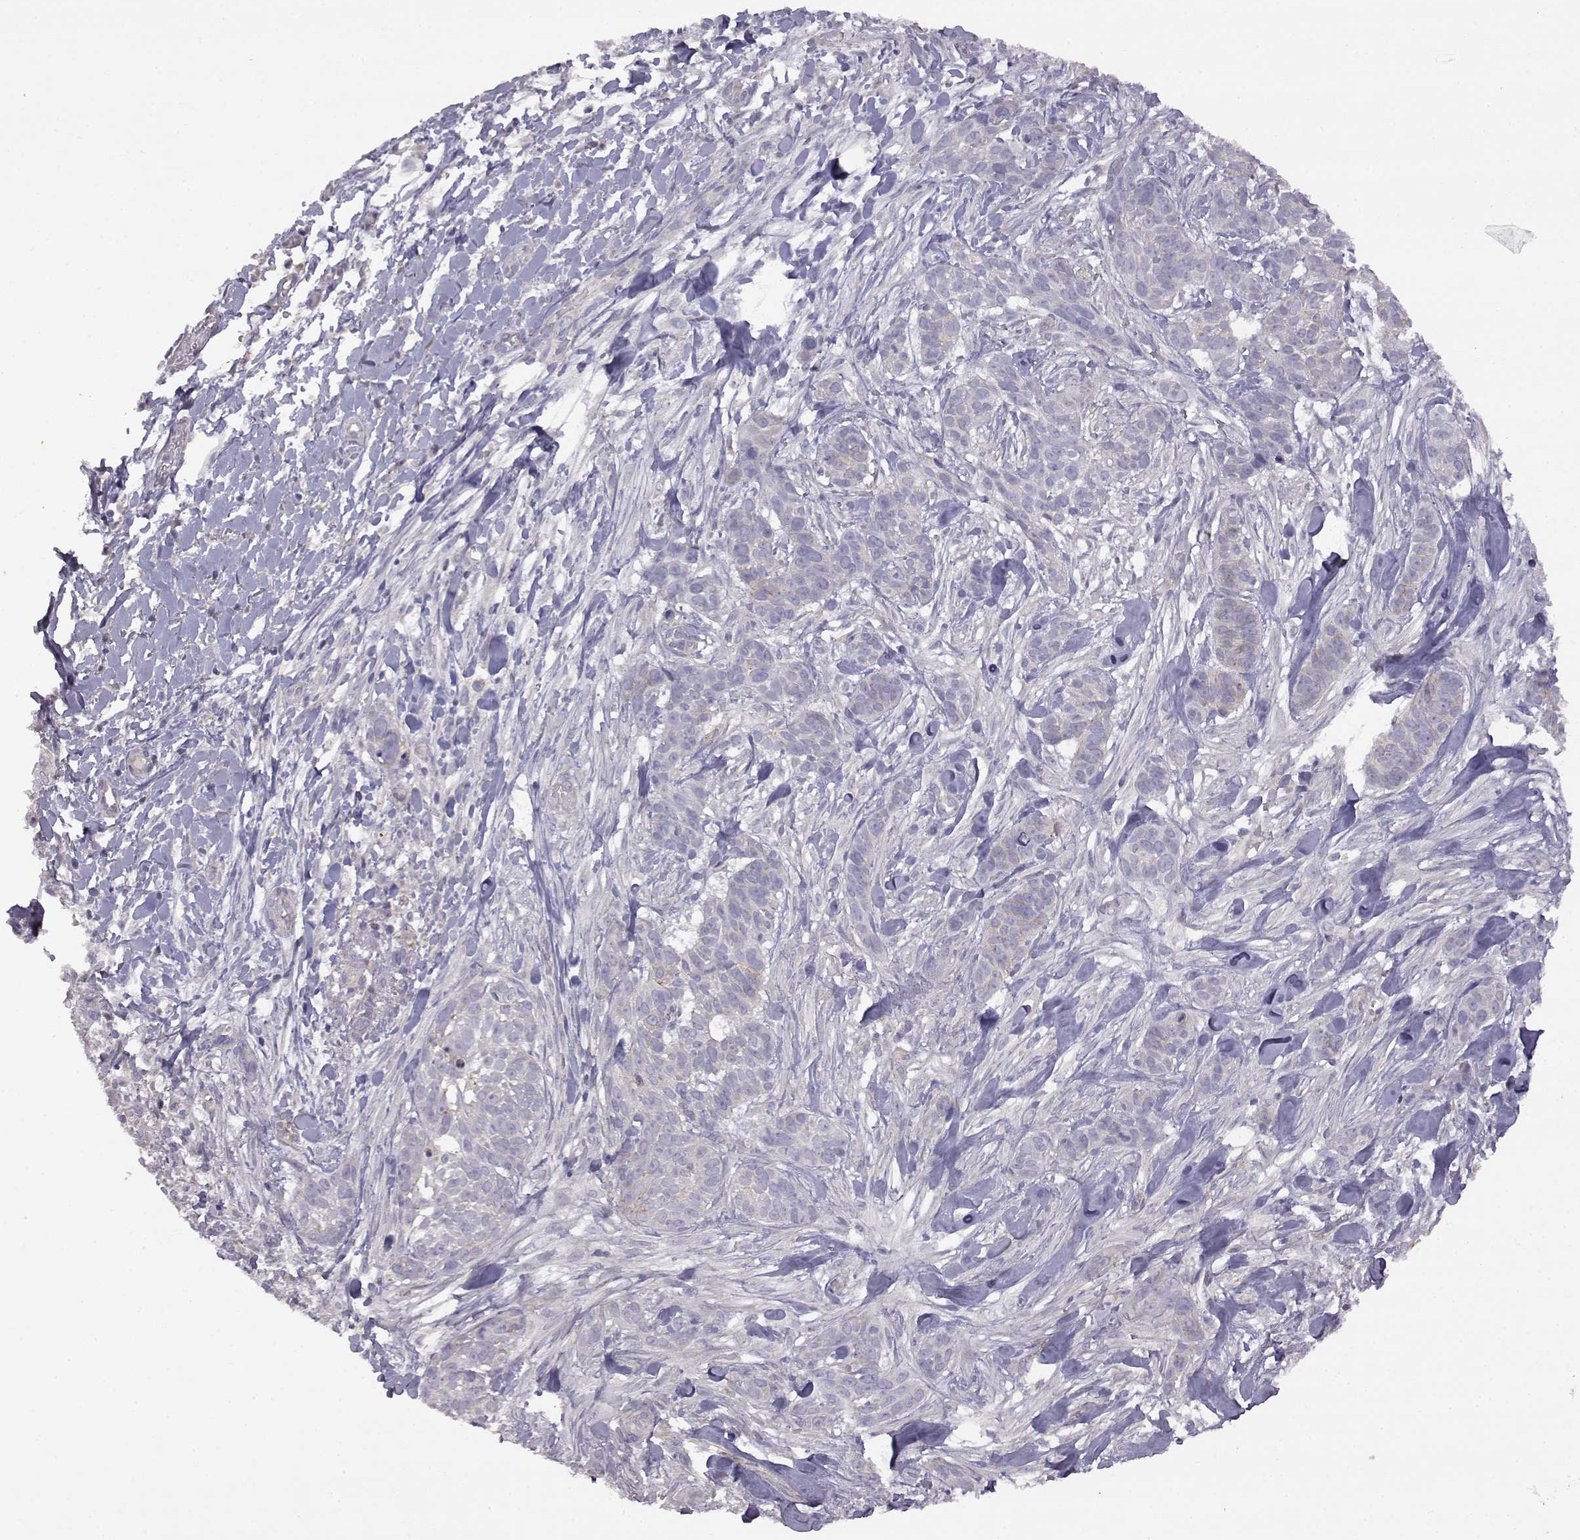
{"staining": {"intensity": "negative", "quantity": "none", "location": "none"}, "tissue": "skin cancer", "cell_type": "Tumor cells", "image_type": "cancer", "snomed": [{"axis": "morphology", "description": "Basal cell carcinoma"}, {"axis": "topography", "description": "Skin"}], "caption": "DAB (3,3'-diaminobenzidine) immunohistochemical staining of human skin cancer reveals no significant positivity in tumor cells. The staining is performed using DAB (3,3'-diaminobenzidine) brown chromogen with nuclei counter-stained in using hematoxylin.", "gene": "DDC", "patient": {"sex": "male", "age": 87}}